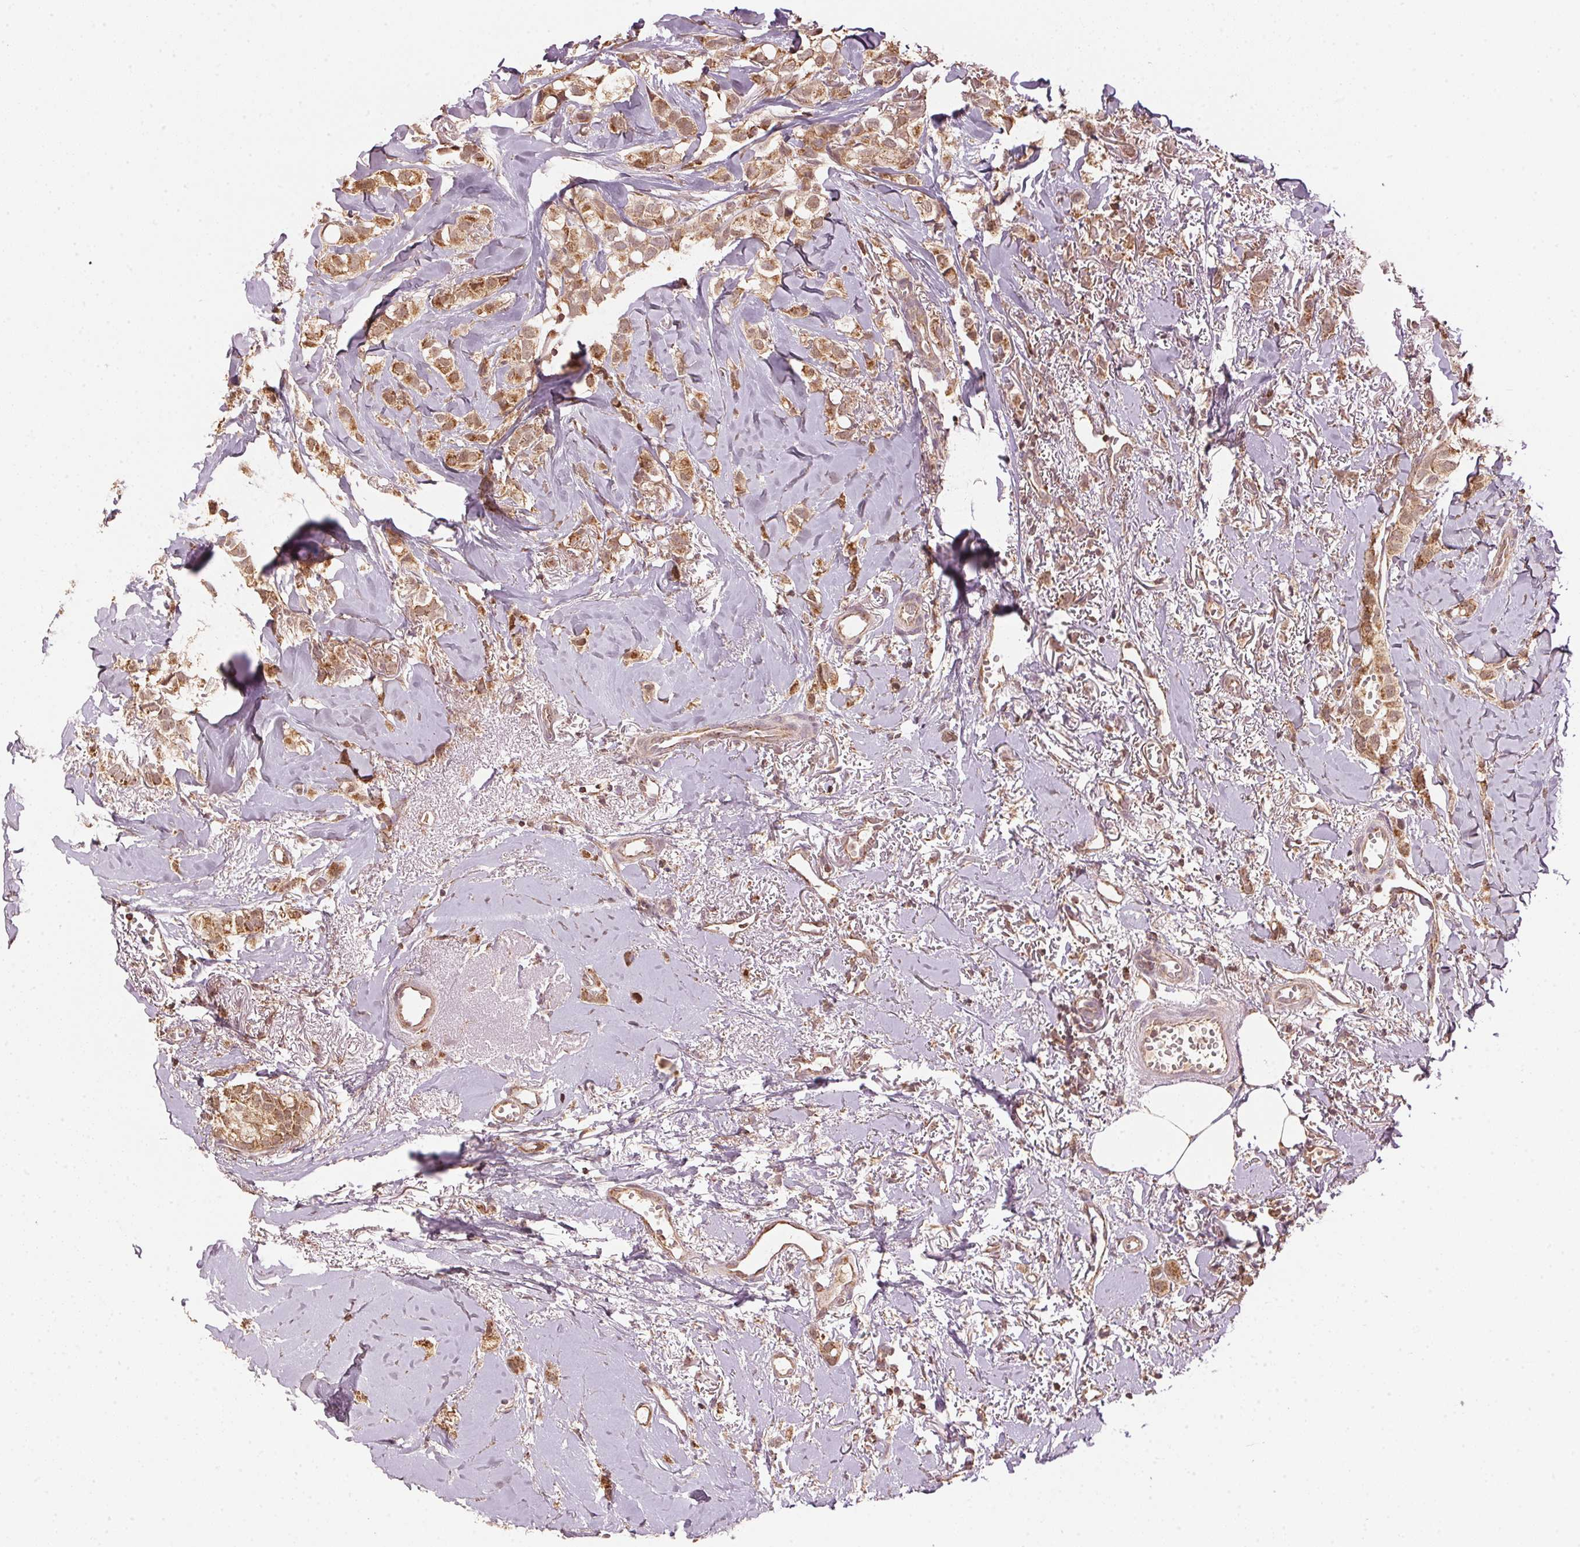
{"staining": {"intensity": "moderate", "quantity": ">75%", "location": "cytoplasmic/membranous"}, "tissue": "breast cancer", "cell_type": "Tumor cells", "image_type": "cancer", "snomed": [{"axis": "morphology", "description": "Duct carcinoma"}, {"axis": "topography", "description": "Breast"}], "caption": "The micrograph shows a brown stain indicating the presence of a protein in the cytoplasmic/membranous of tumor cells in breast cancer.", "gene": "ARHGAP6", "patient": {"sex": "female", "age": 85}}